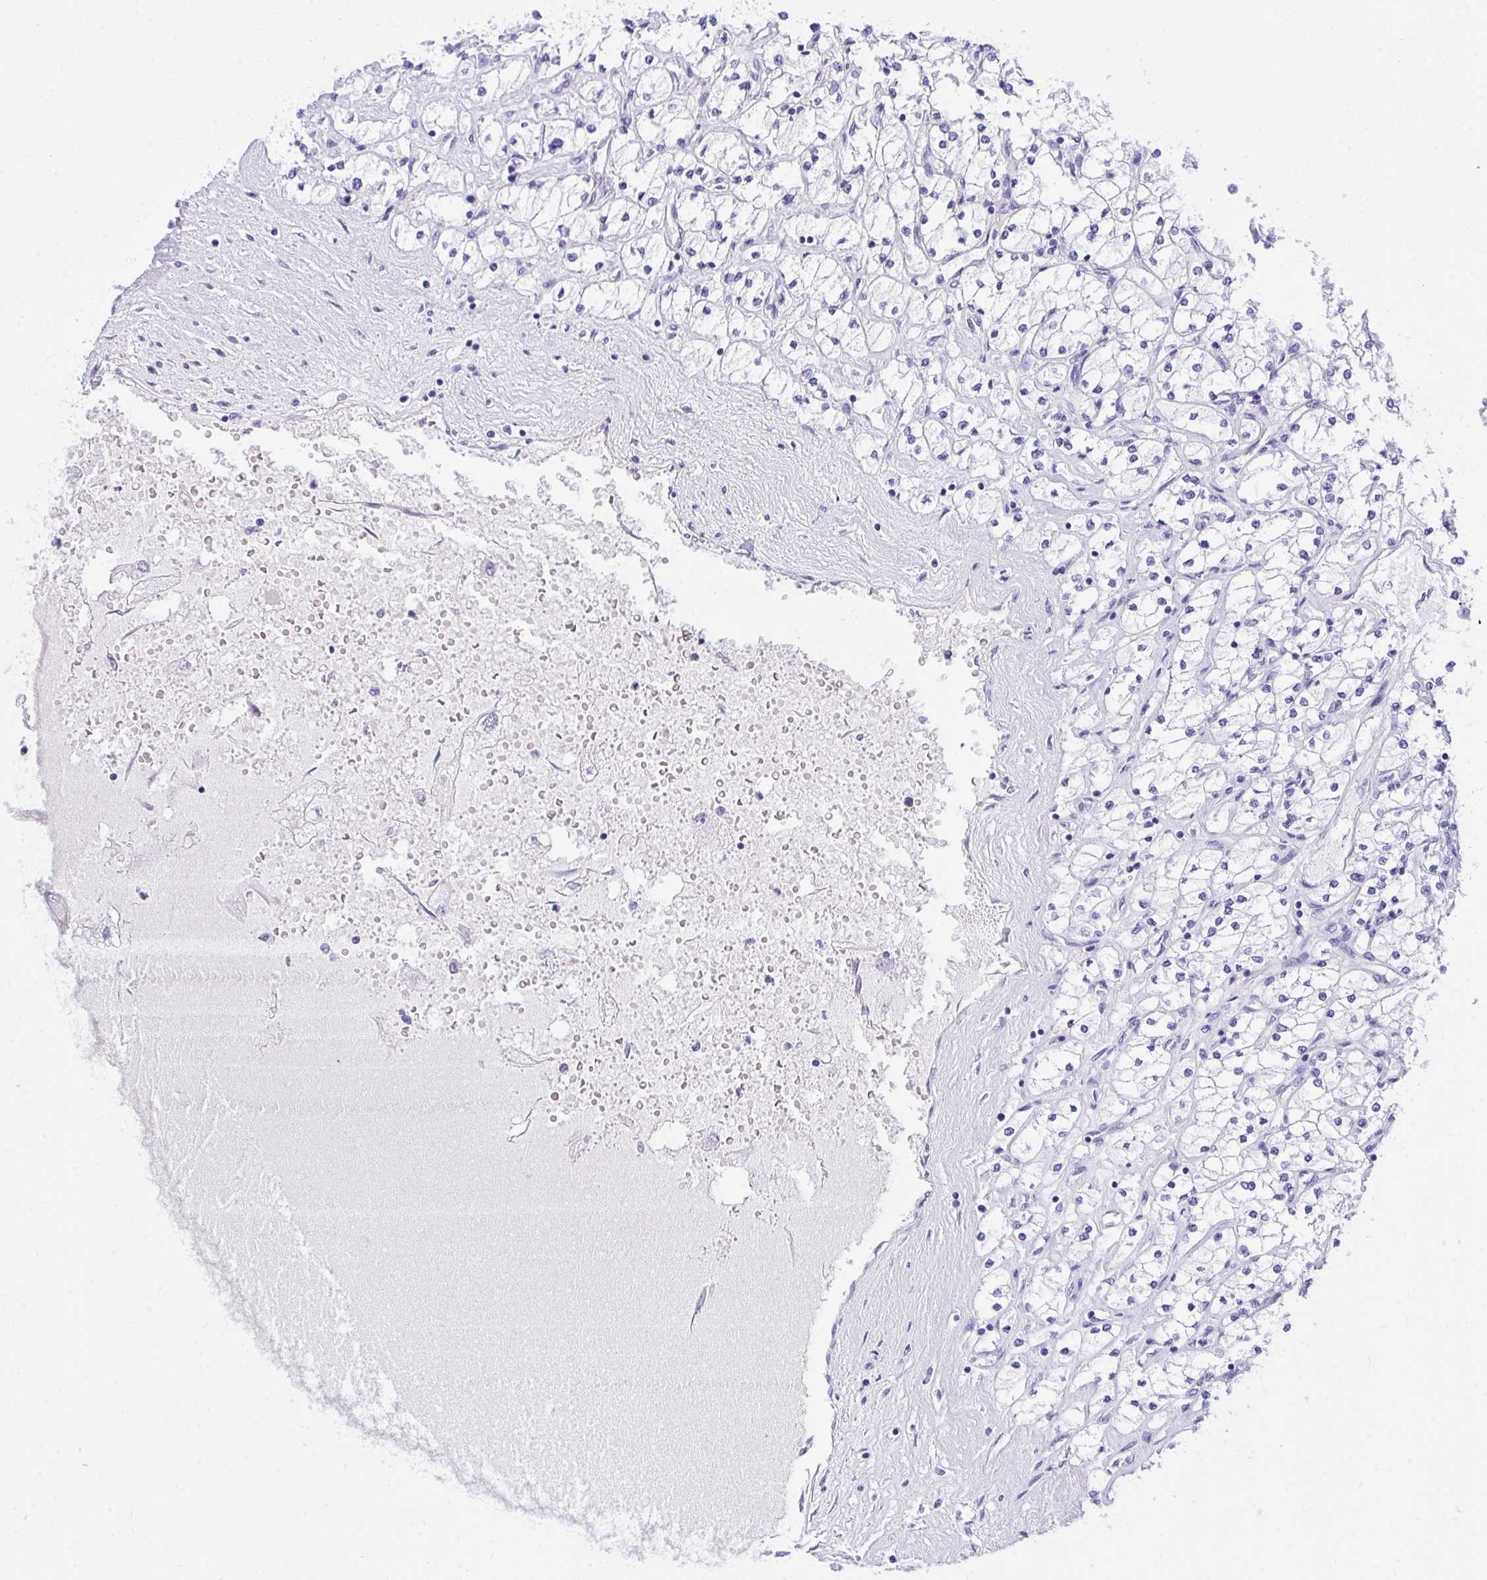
{"staining": {"intensity": "negative", "quantity": "none", "location": "none"}, "tissue": "renal cancer", "cell_type": "Tumor cells", "image_type": "cancer", "snomed": [{"axis": "morphology", "description": "Adenocarcinoma, NOS"}, {"axis": "topography", "description": "Kidney"}], "caption": "DAB immunohistochemical staining of renal cancer shows no significant staining in tumor cells. (DAB (3,3'-diaminobenzidine) IHC visualized using brightfield microscopy, high magnification).", "gene": "TLN2", "patient": {"sex": "male", "age": 80}}